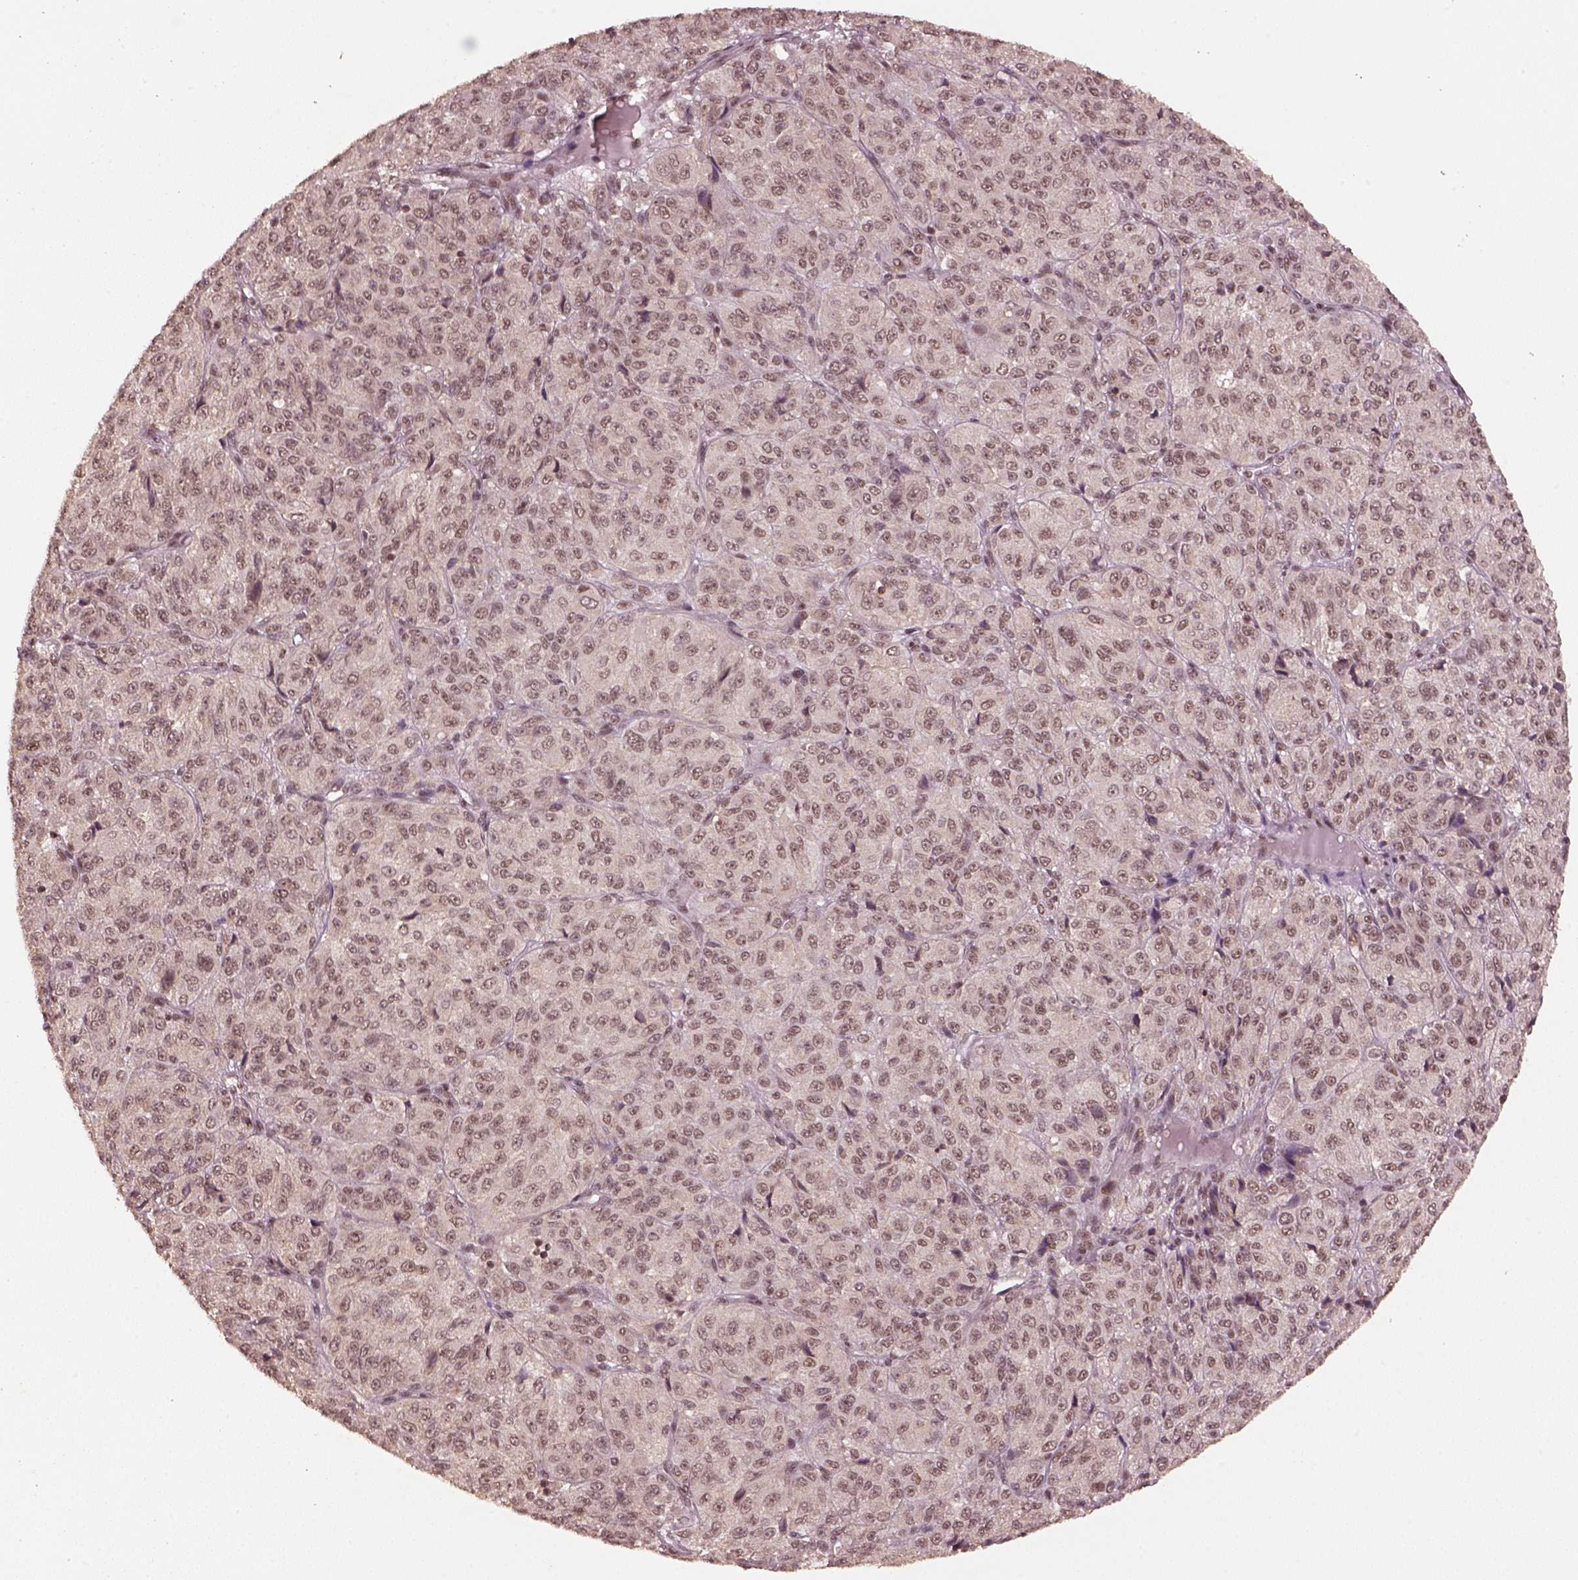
{"staining": {"intensity": "moderate", "quantity": ">75%", "location": "nuclear"}, "tissue": "melanoma", "cell_type": "Tumor cells", "image_type": "cancer", "snomed": [{"axis": "morphology", "description": "Malignant melanoma, Metastatic site"}, {"axis": "topography", "description": "Brain"}], "caption": "Immunohistochemistry (IHC) micrograph of neoplastic tissue: human malignant melanoma (metastatic site) stained using immunohistochemistry exhibits medium levels of moderate protein expression localized specifically in the nuclear of tumor cells, appearing as a nuclear brown color.", "gene": "BRD9", "patient": {"sex": "female", "age": 56}}